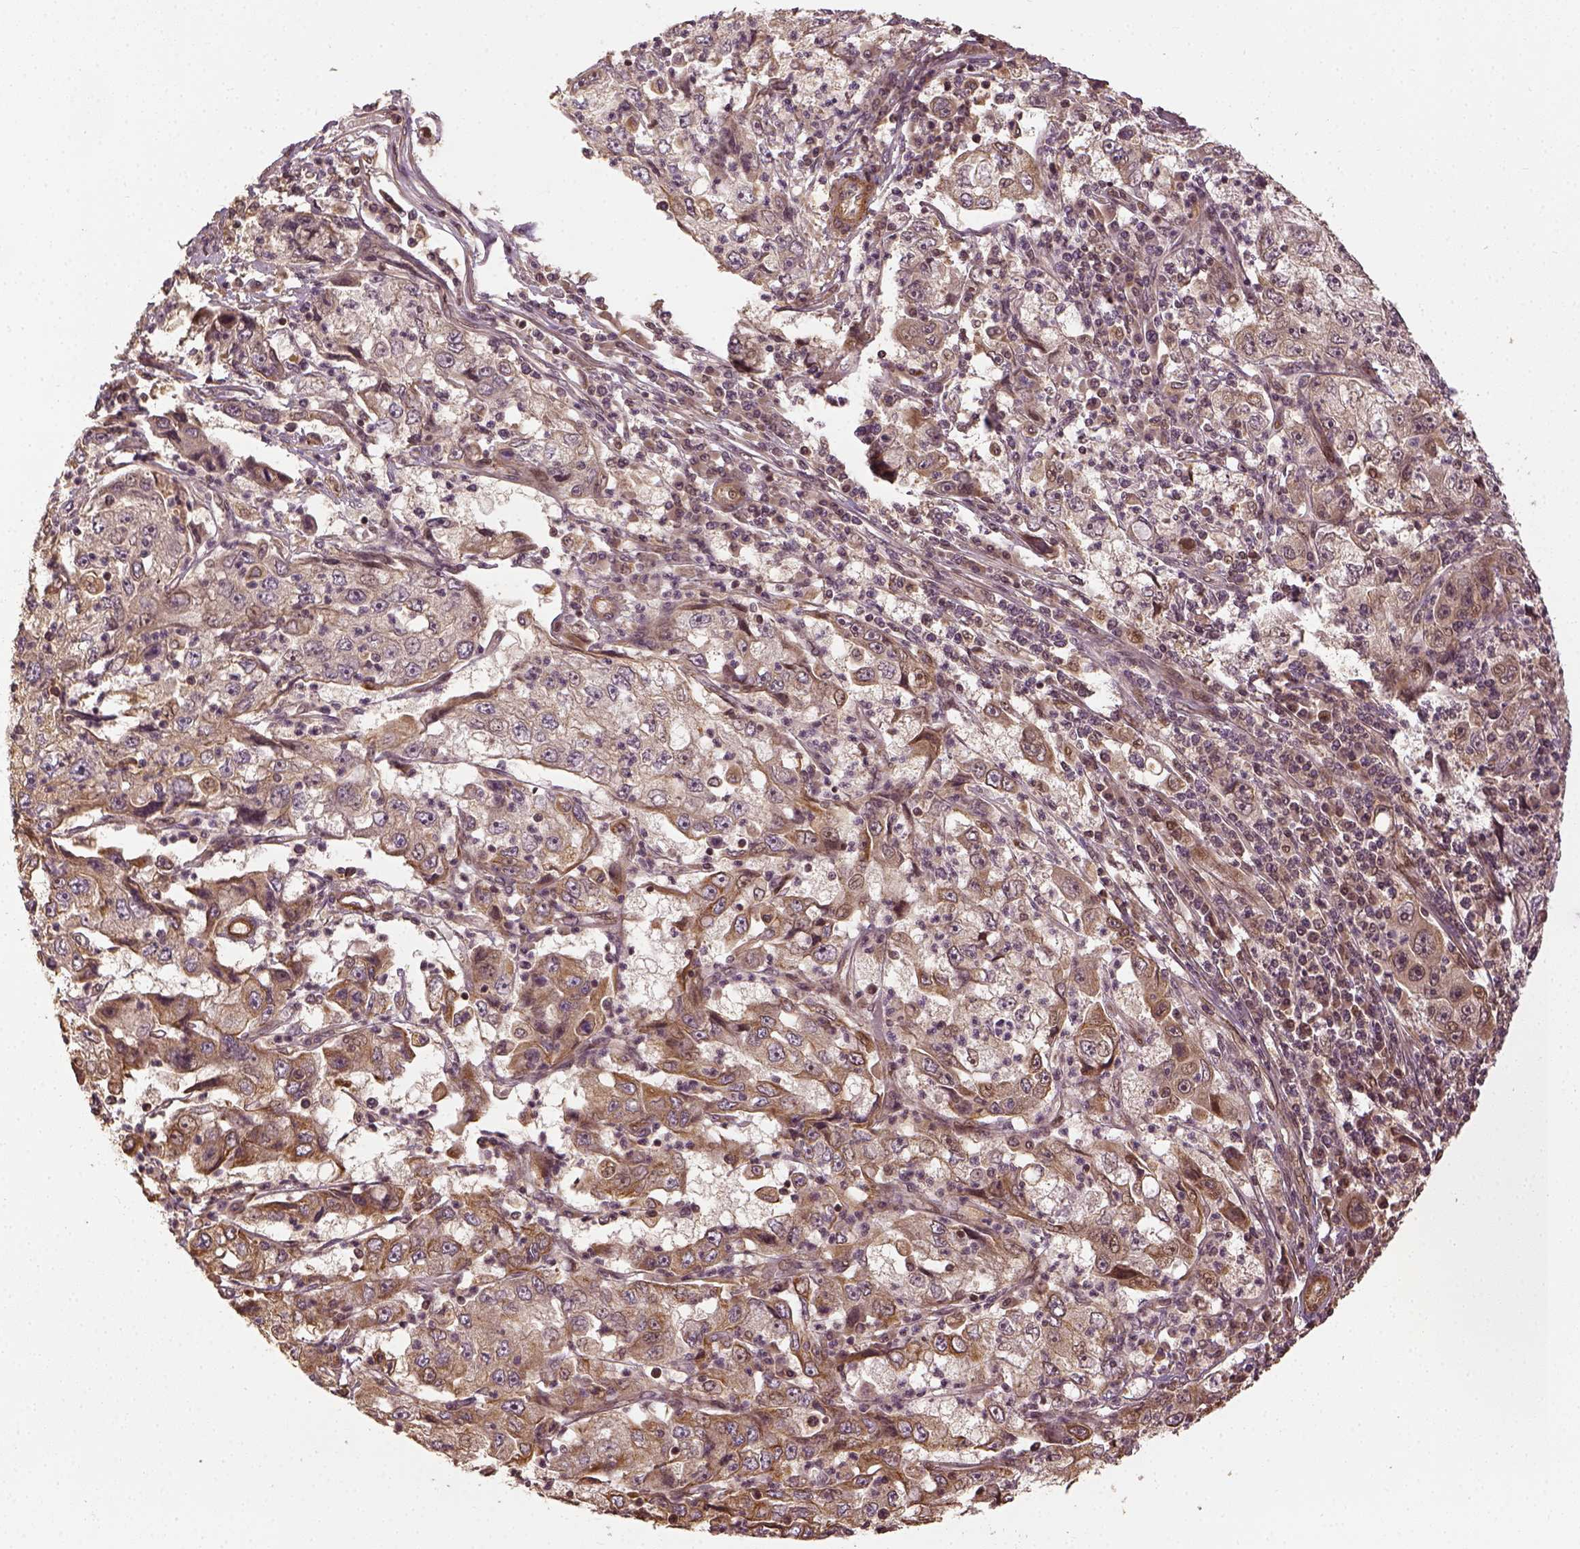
{"staining": {"intensity": "moderate", "quantity": "25%-75%", "location": "cytoplasmic/membranous"}, "tissue": "cervical cancer", "cell_type": "Tumor cells", "image_type": "cancer", "snomed": [{"axis": "morphology", "description": "Squamous cell carcinoma, NOS"}, {"axis": "topography", "description": "Cervix"}], "caption": "Immunohistochemistry (DAB (3,3'-diaminobenzidine)) staining of squamous cell carcinoma (cervical) exhibits moderate cytoplasmic/membranous protein positivity in about 25%-75% of tumor cells.", "gene": "VEGFA", "patient": {"sex": "female", "age": 36}}